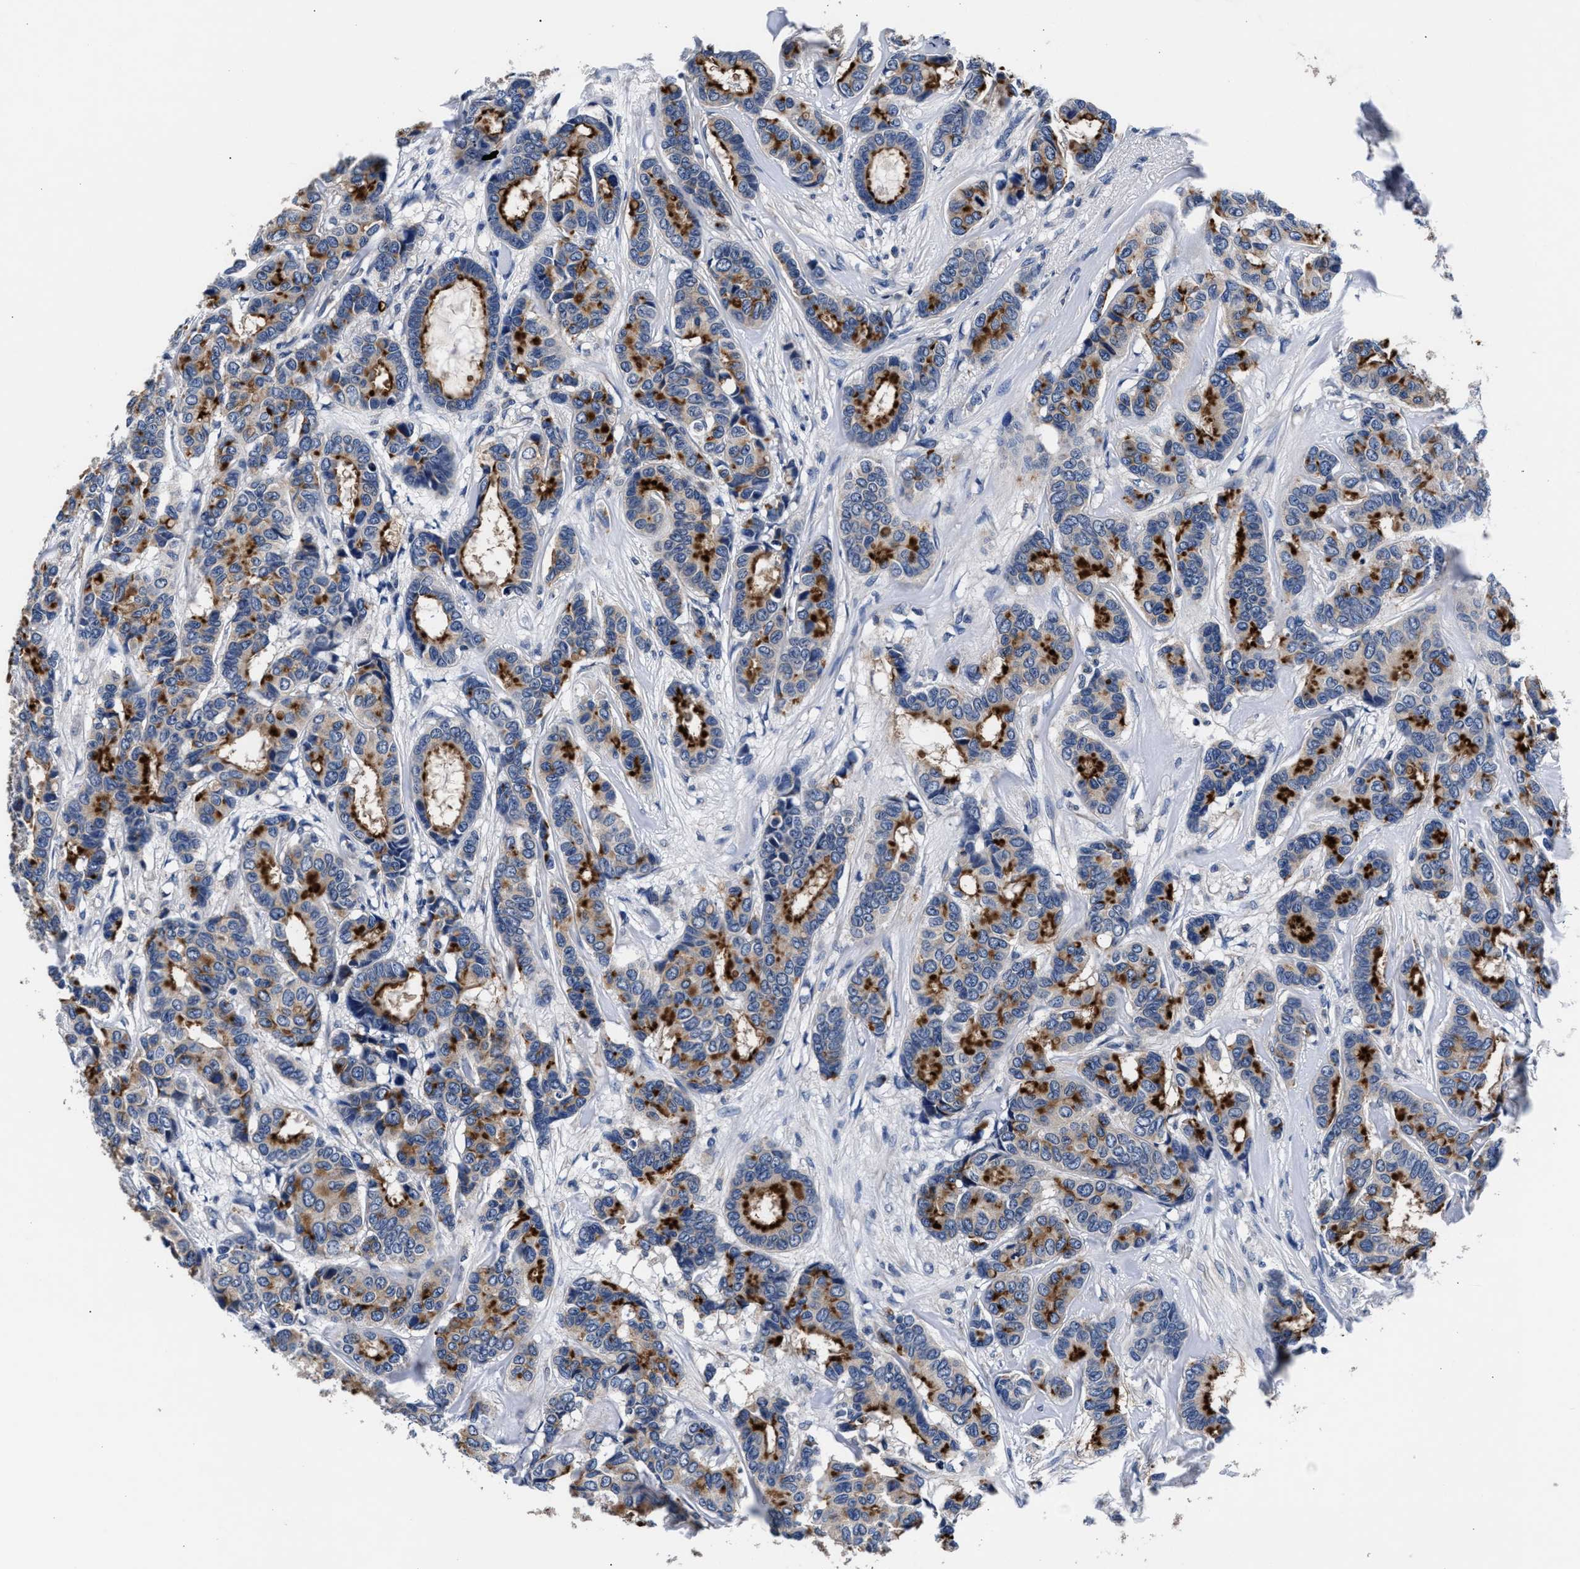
{"staining": {"intensity": "strong", "quantity": ">75%", "location": "cytoplasmic/membranous"}, "tissue": "breast cancer", "cell_type": "Tumor cells", "image_type": "cancer", "snomed": [{"axis": "morphology", "description": "Duct carcinoma"}, {"axis": "topography", "description": "Breast"}], "caption": "Breast infiltrating ductal carcinoma was stained to show a protein in brown. There is high levels of strong cytoplasmic/membranous positivity in about >75% of tumor cells.", "gene": "PHF24", "patient": {"sex": "female", "age": 87}}